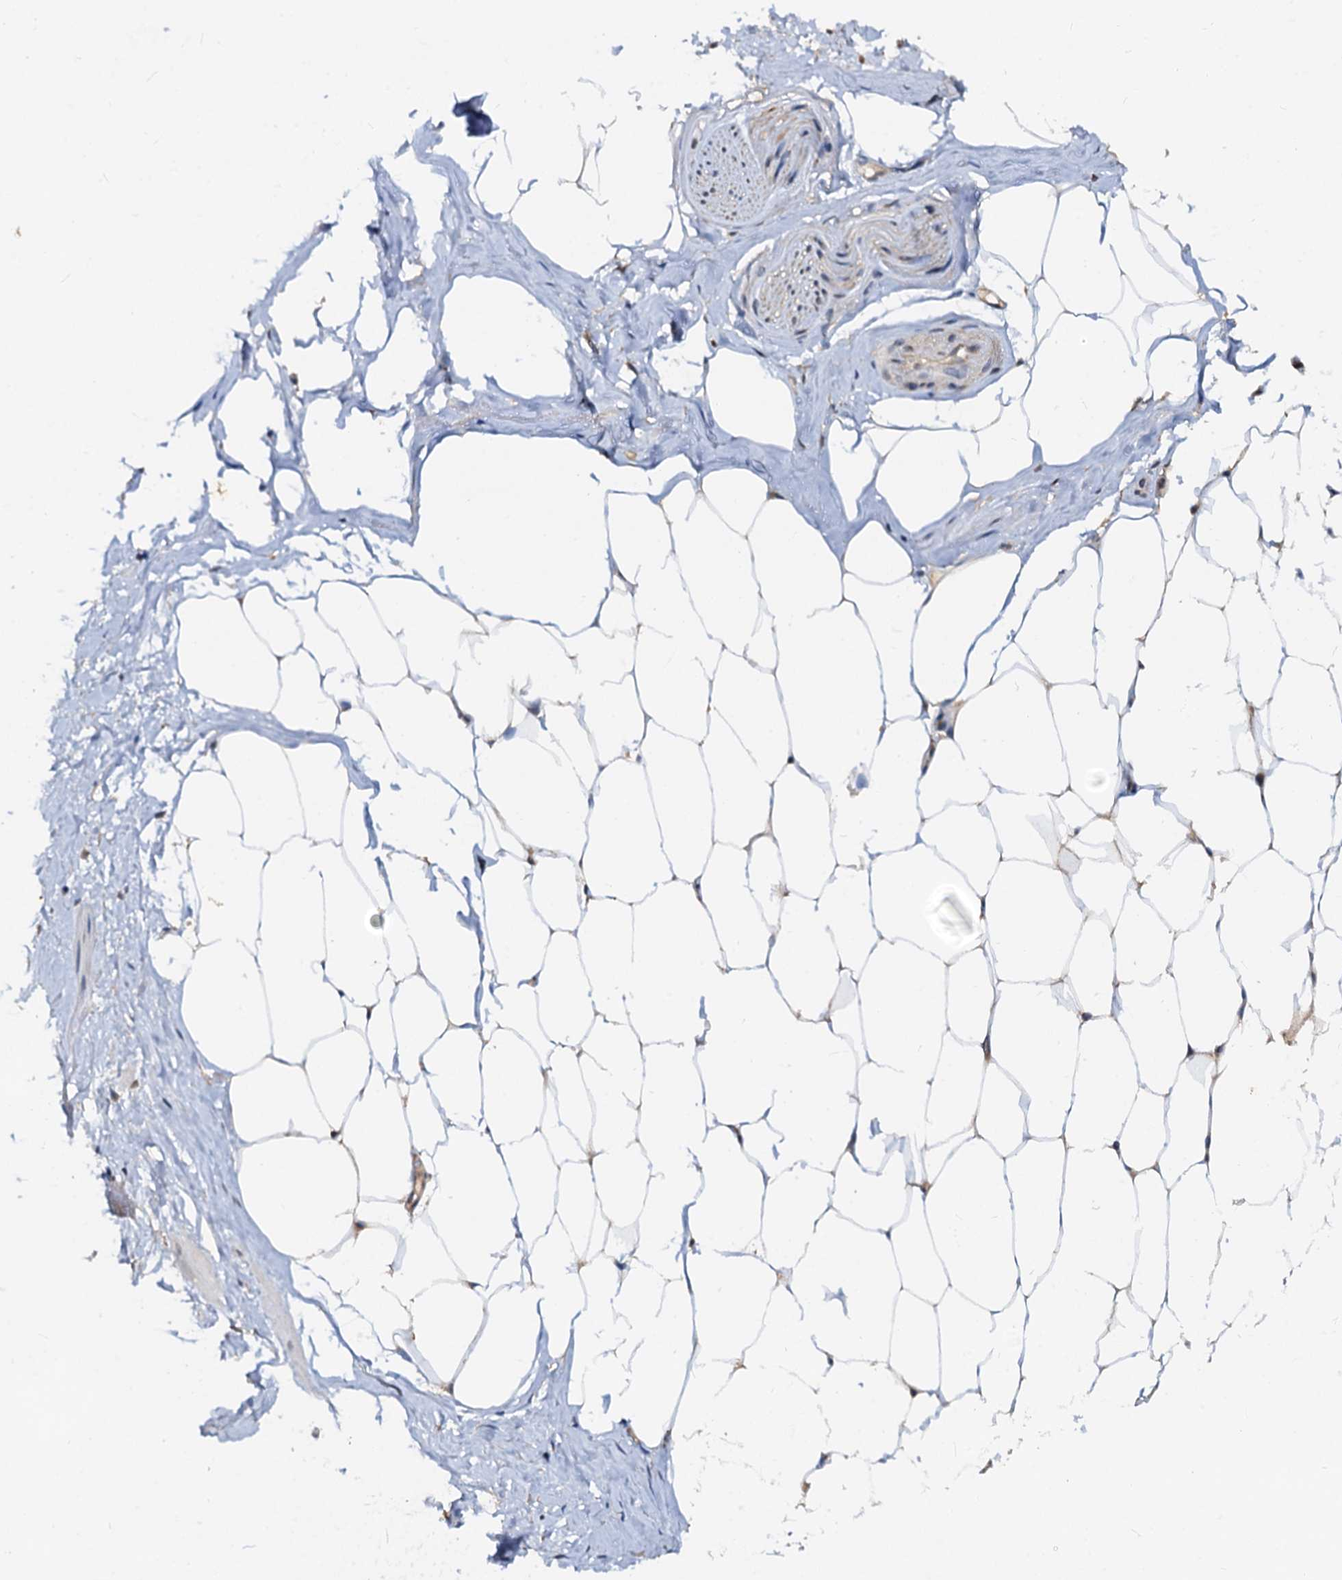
{"staining": {"intensity": "weak", "quantity": "<25%", "location": "cytoplasmic/membranous"}, "tissue": "adipose tissue", "cell_type": "Adipocytes", "image_type": "normal", "snomed": [{"axis": "morphology", "description": "Normal tissue, NOS"}, {"axis": "morphology", "description": "Adenocarcinoma, Low grade"}, {"axis": "topography", "description": "Prostate"}, {"axis": "topography", "description": "Peripheral nerve tissue"}], "caption": "The histopathology image demonstrates no staining of adipocytes in unremarkable adipose tissue. The staining is performed using DAB brown chromogen with nuclei counter-stained in using hematoxylin.", "gene": "PTGES3", "patient": {"sex": "male", "age": 63}}